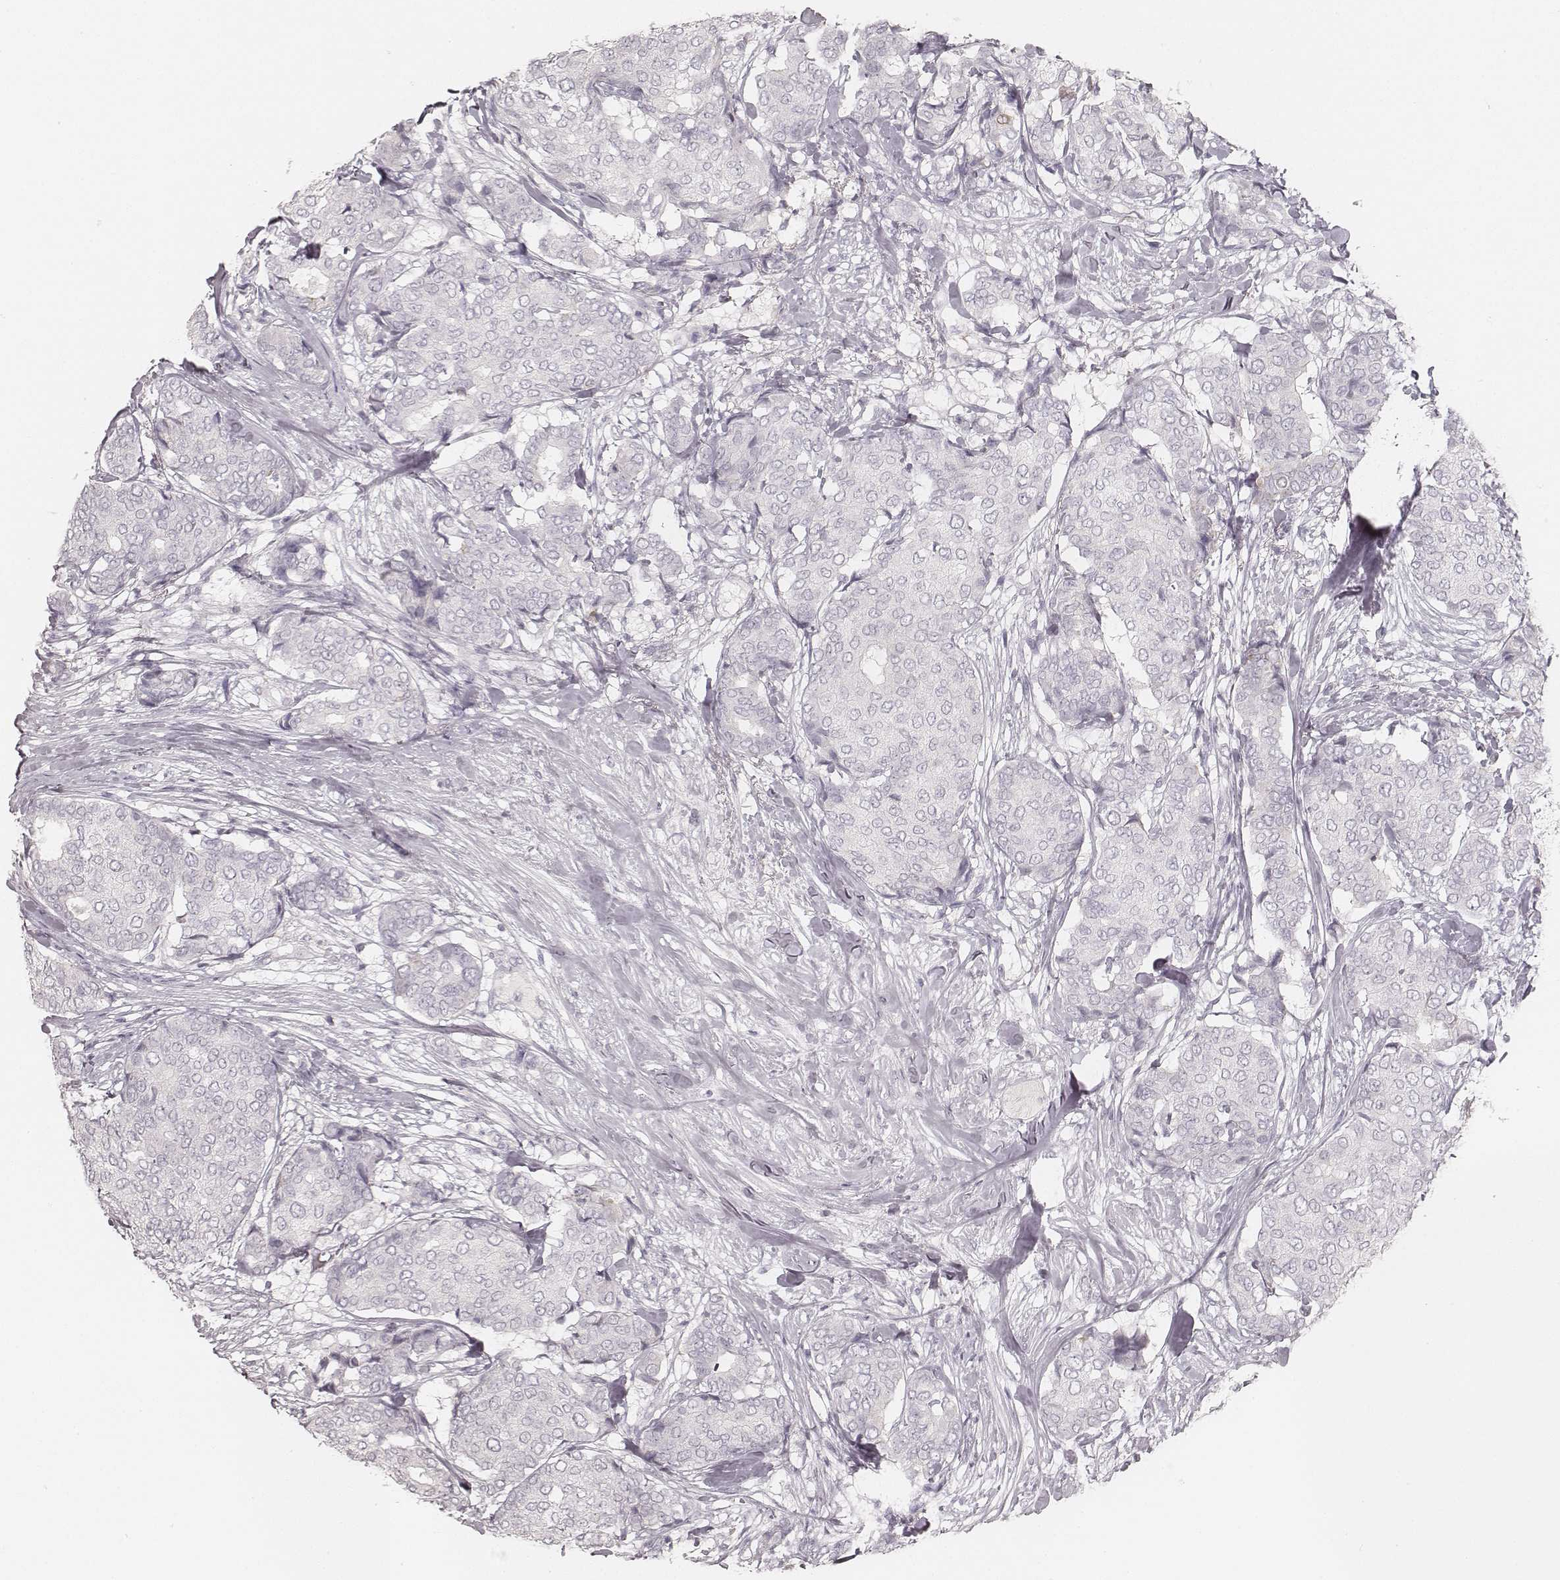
{"staining": {"intensity": "negative", "quantity": "none", "location": "none"}, "tissue": "breast cancer", "cell_type": "Tumor cells", "image_type": "cancer", "snomed": [{"axis": "morphology", "description": "Duct carcinoma"}, {"axis": "topography", "description": "Breast"}], "caption": "IHC histopathology image of neoplastic tissue: breast invasive ductal carcinoma stained with DAB reveals no significant protein positivity in tumor cells. (Stains: DAB IHC with hematoxylin counter stain, Microscopy: brightfield microscopy at high magnification).", "gene": "KRT31", "patient": {"sex": "female", "age": 75}}